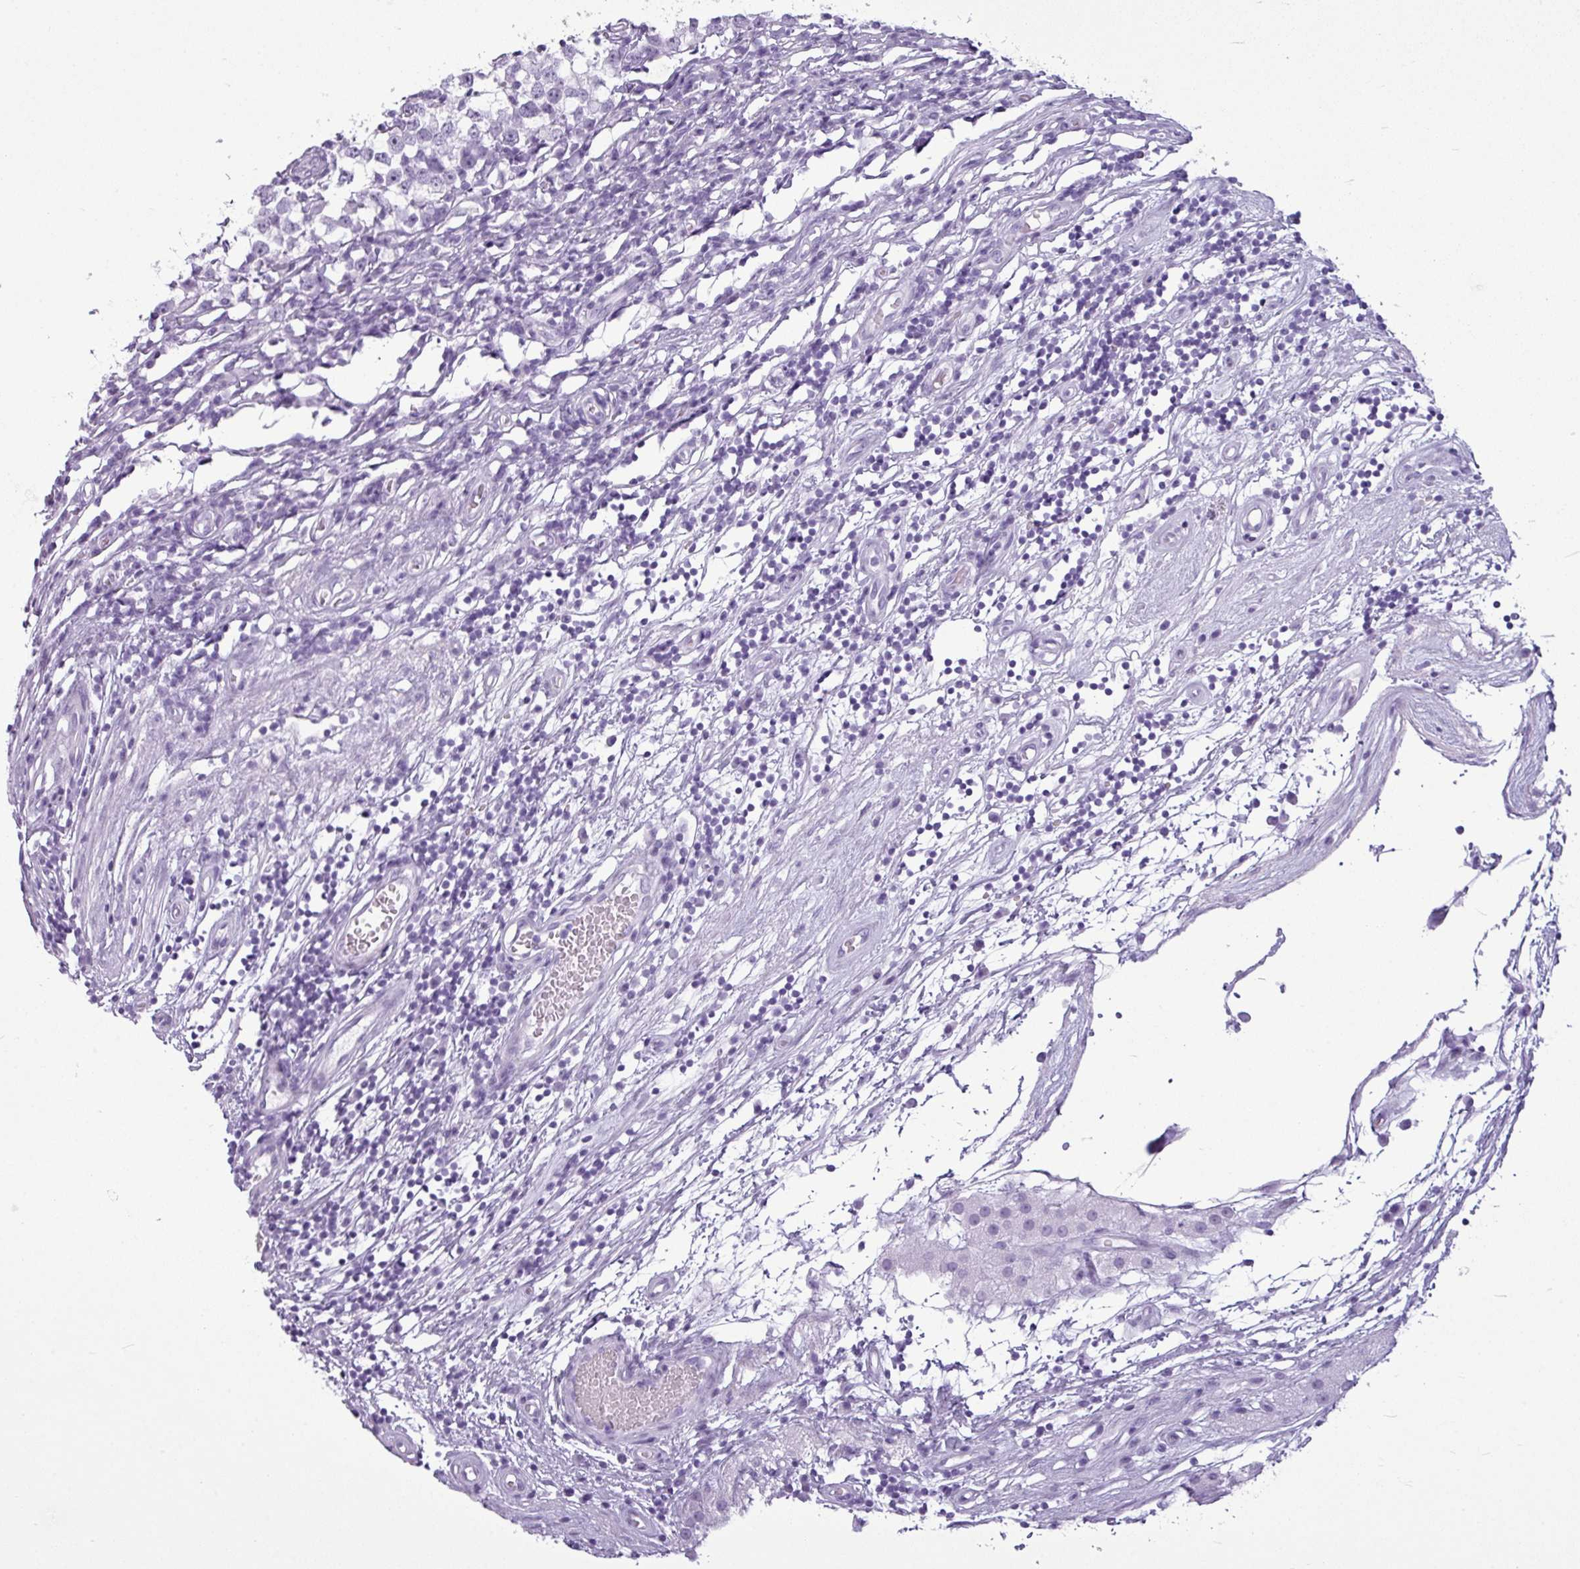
{"staining": {"intensity": "negative", "quantity": "none", "location": "none"}, "tissue": "testis cancer", "cell_type": "Tumor cells", "image_type": "cancer", "snomed": [{"axis": "morphology", "description": "Seminoma, NOS"}, {"axis": "topography", "description": "Testis"}], "caption": "Immunohistochemical staining of testis cancer reveals no significant positivity in tumor cells.", "gene": "AMY1B", "patient": {"sex": "male", "age": 65}}